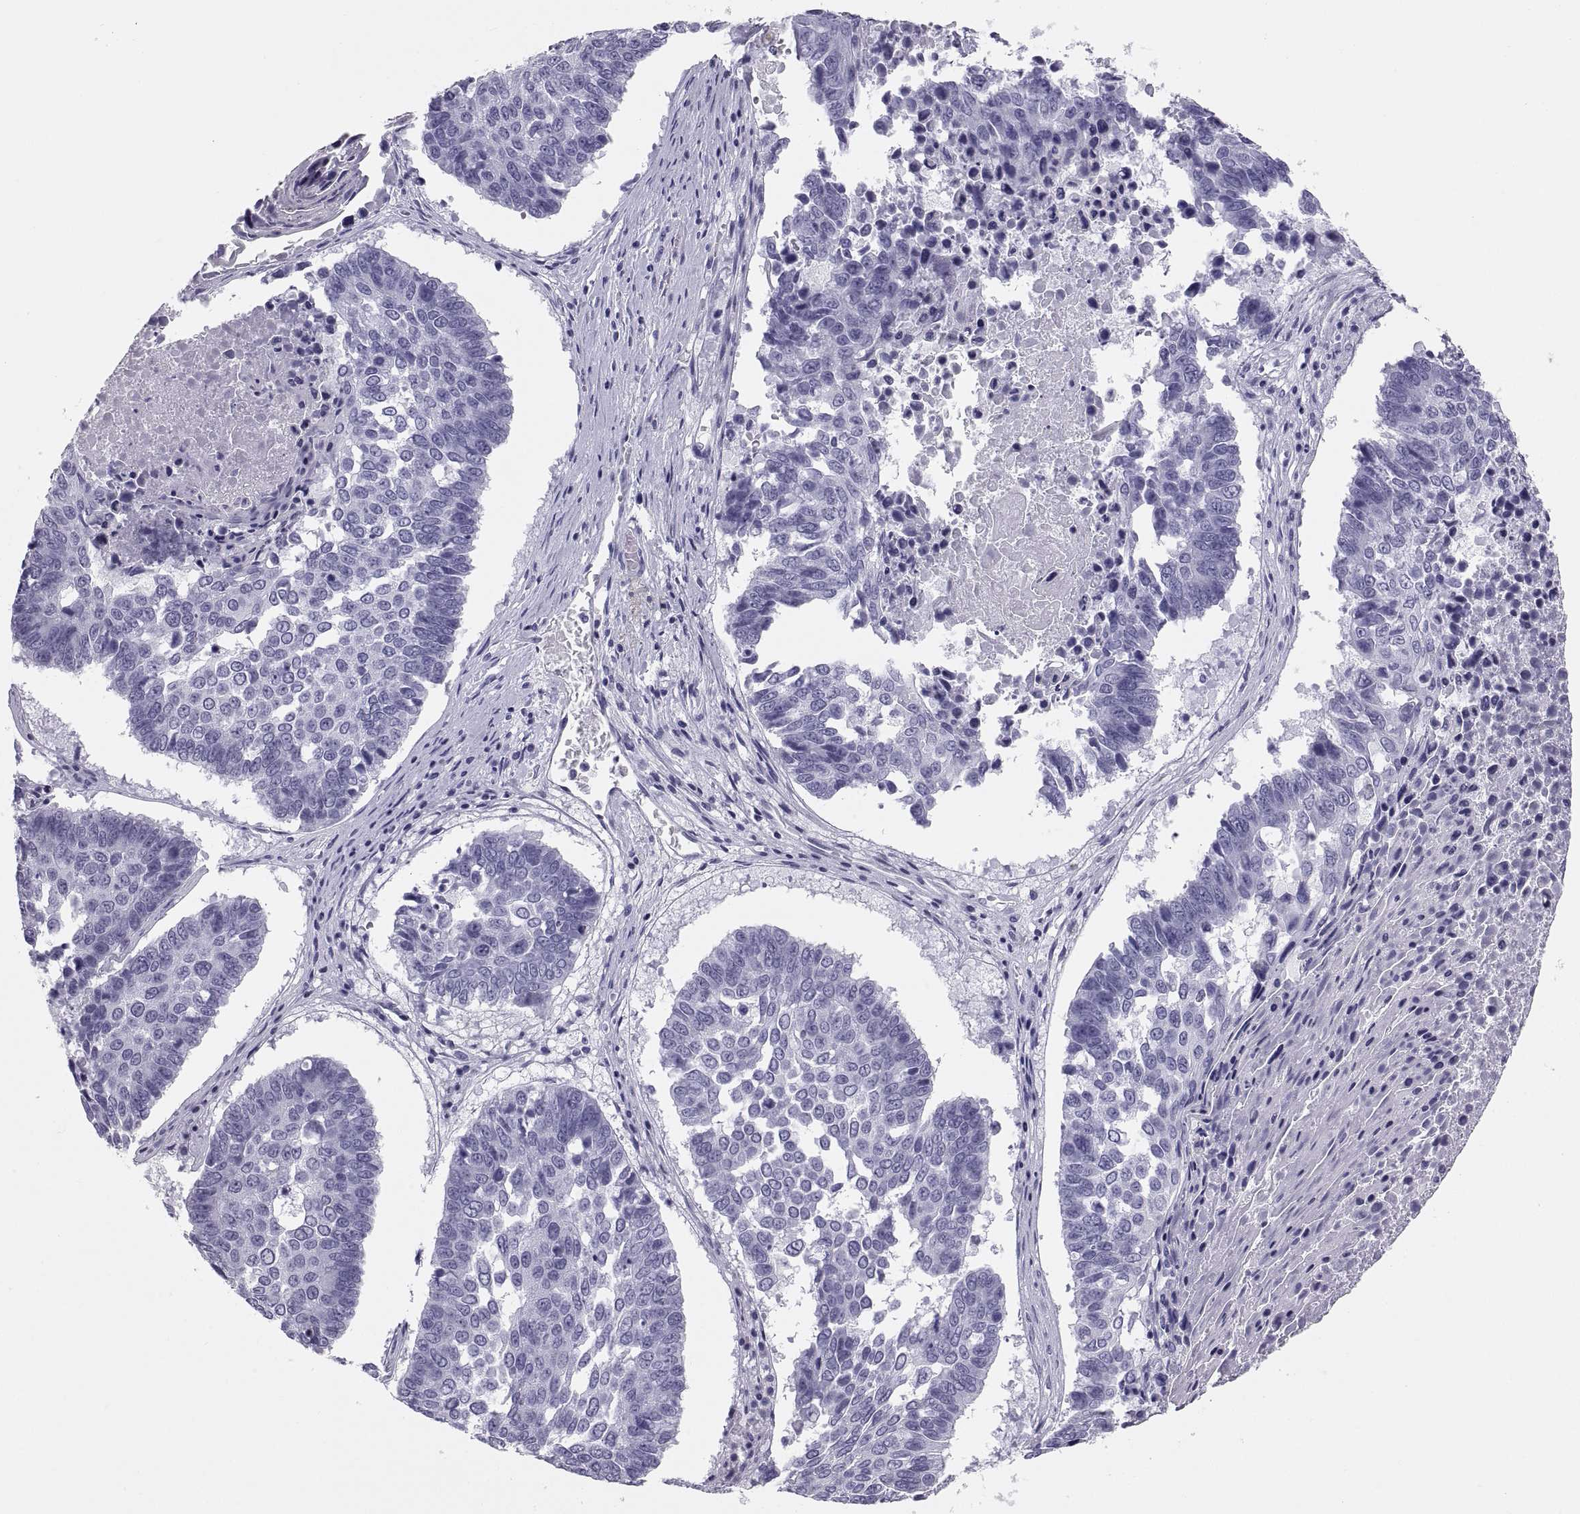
{"staining": {"intensity": "negative", "quantity": "none", "location": "none"}, "tissue": "lung cancer", "cell_type": "Tumor cells", "image_type": "cancer", "snomed": [{"axis": "morphology", "description": "Squamous cell carcinoma, NOS"}, {"axis": "topography", "description": "Lung"}], "caption": "Tumor cells are negative for brown protein staining in lung squamous cell carcinoma.", "gene": "PAX2", "patient": {"sex": "male", "age": 73}}